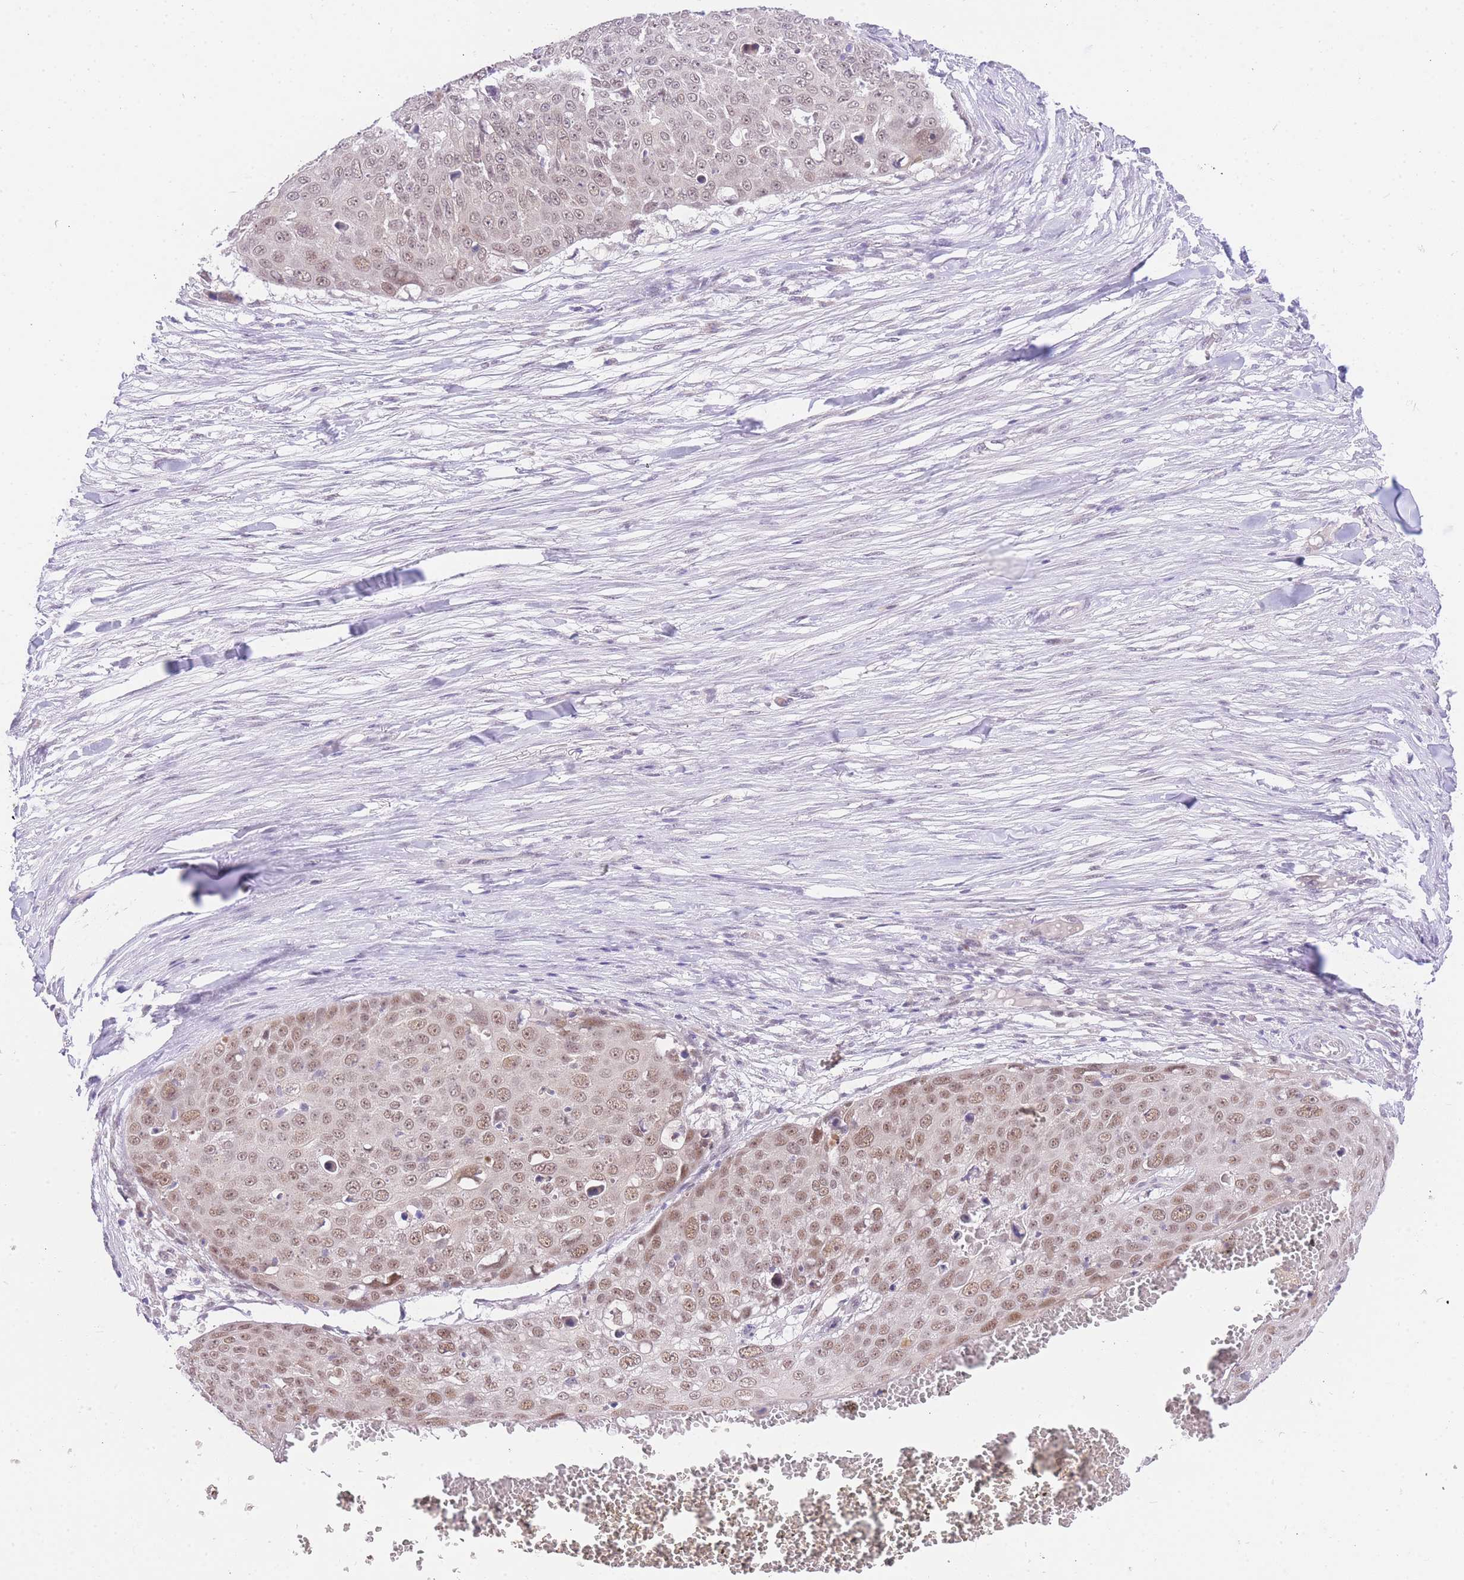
{"staining": {"intensity": "moderate", "quantity": ">75%", "location": "nuclear"}, "tissue": "skin cancer", "cell_type": "Tumor cells", "image_type": "cancer", "snomed": [{"axis": "morphology", "description": "Squamous cell carcinoma, NOS"}, {"axis": "topography", "description": "Skin"}], "caption": "Protein analysis of skin squamous cell carcinoma tissue displays moderate nuclear positivity in approximately >75% of tumor cells.", "gene": "UBXN7", "patient": {"sex": "male", "age": 71}}